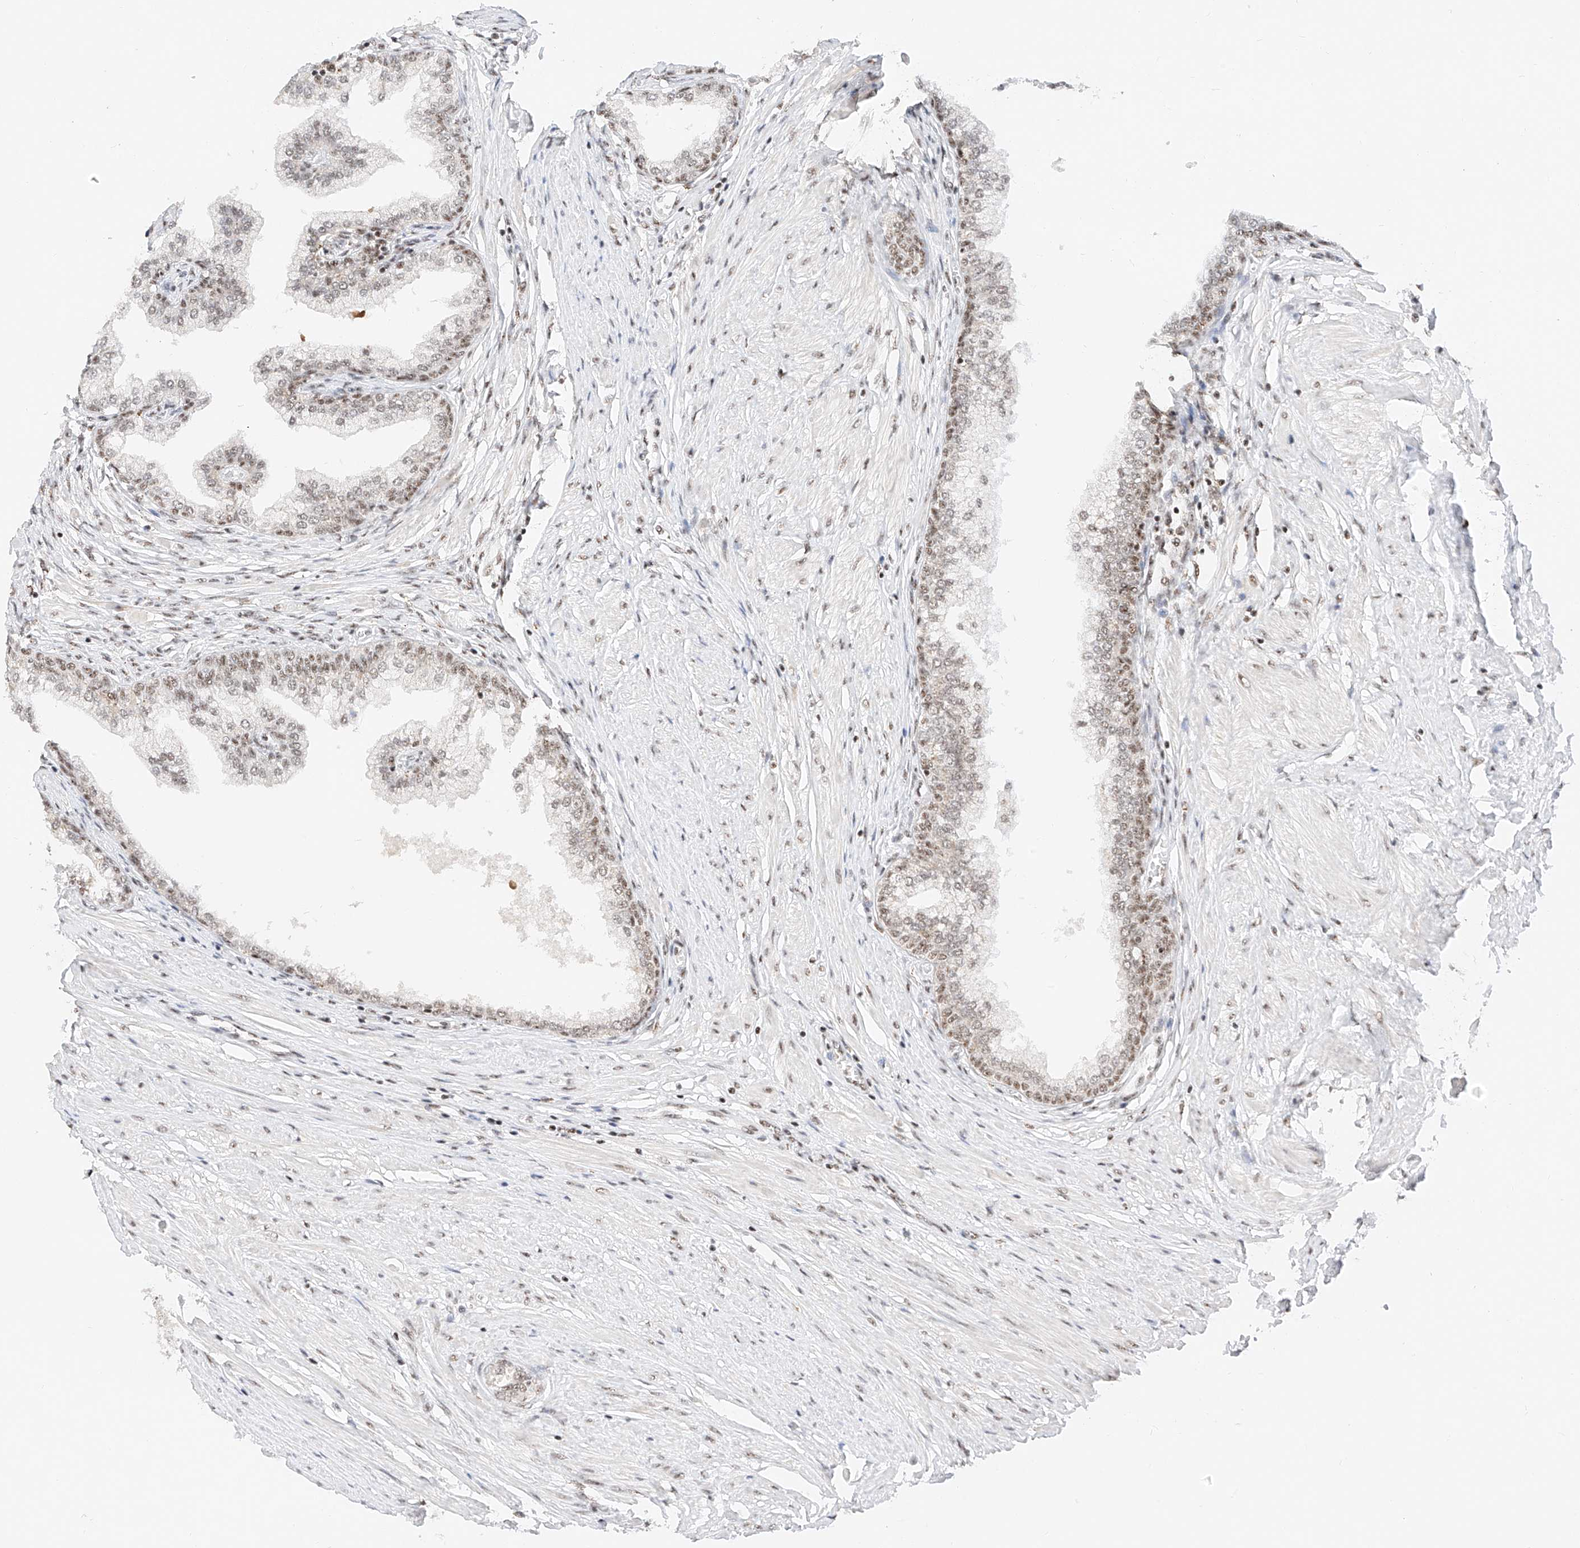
{"staining": {"intensity": "moderate", "quantity": ">75%", "location": "nuclear"}, "tissue": "prostate", "cell_type": "Glandular cells", "image_type": "normal", "snomed": [{"axis": "morphology", "description": "Normal tissue, NOS"}, {"axis": "morphology", "description": "Urothelial carcinoma, Low grade"}, {"axis": "topography", "description": "Urinary bladder"}, {"axis": "topography", "description": "Prostate"}], "caption": "This photomicrograph demonstrates immunohistochemistry (IHC) staining of normal human prostate, with medium moderate nuclear positivity in about >75% of glandular cells.", "gene": "NRF1", "patient": {"sex": "male", "age": 60}}